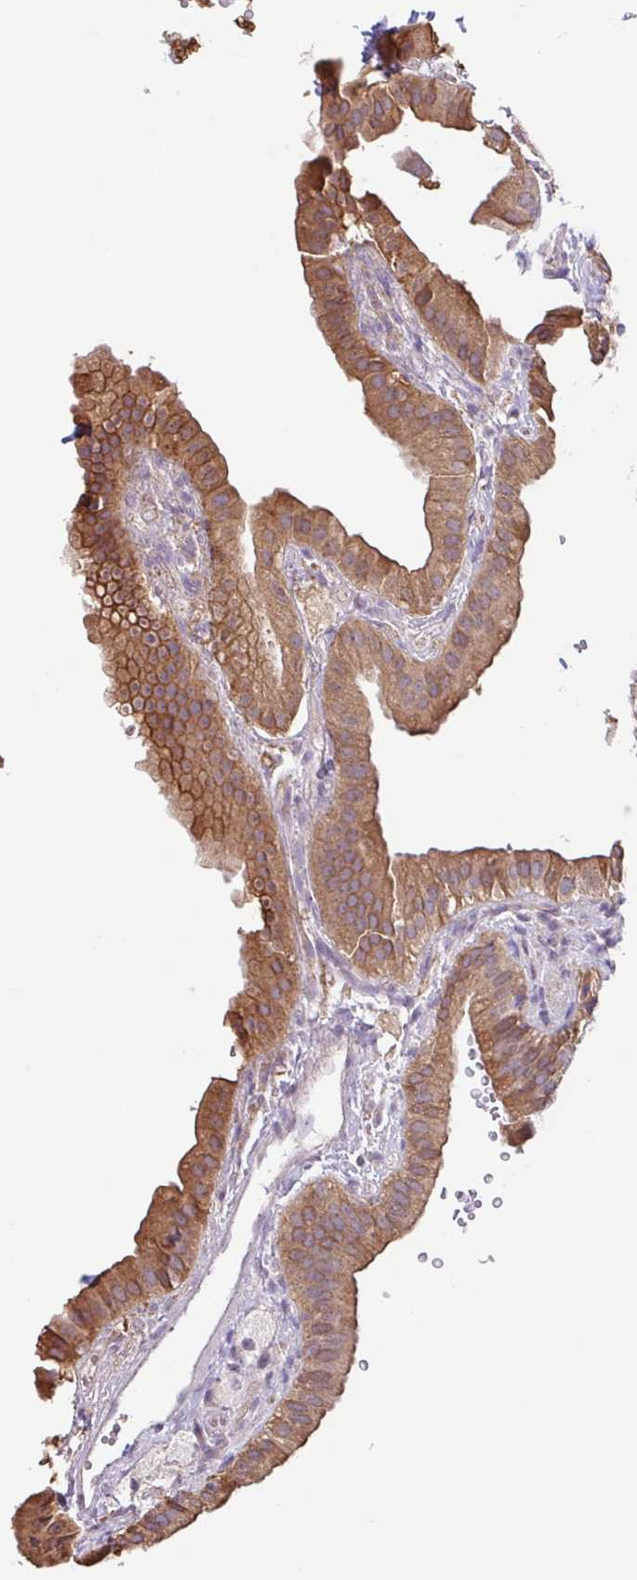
{"staining": {"intensity": "moderate", "quantity": ">75%", "location": "cytoplasmic/membranous"}, "tissue": "gallbladder", "cell_type": "Glandular cells", "image_type": "normal", "snomed": [{"axis": "morphology", "description": "Normal tissue, NOS"}, {"axis": "topography", "description": "Gallbladder"}], "caption": "Protein staining shows moderate cytoplasmic/membranous staining in approximately >75% of glandular cells in normal gallbladder. (DAB (3,3'-diaminobenzidine) IHC with brightfield microscopy, high magnification).", "gene": "SFTPB", "patient": {"sex": "female", "age": 61}}